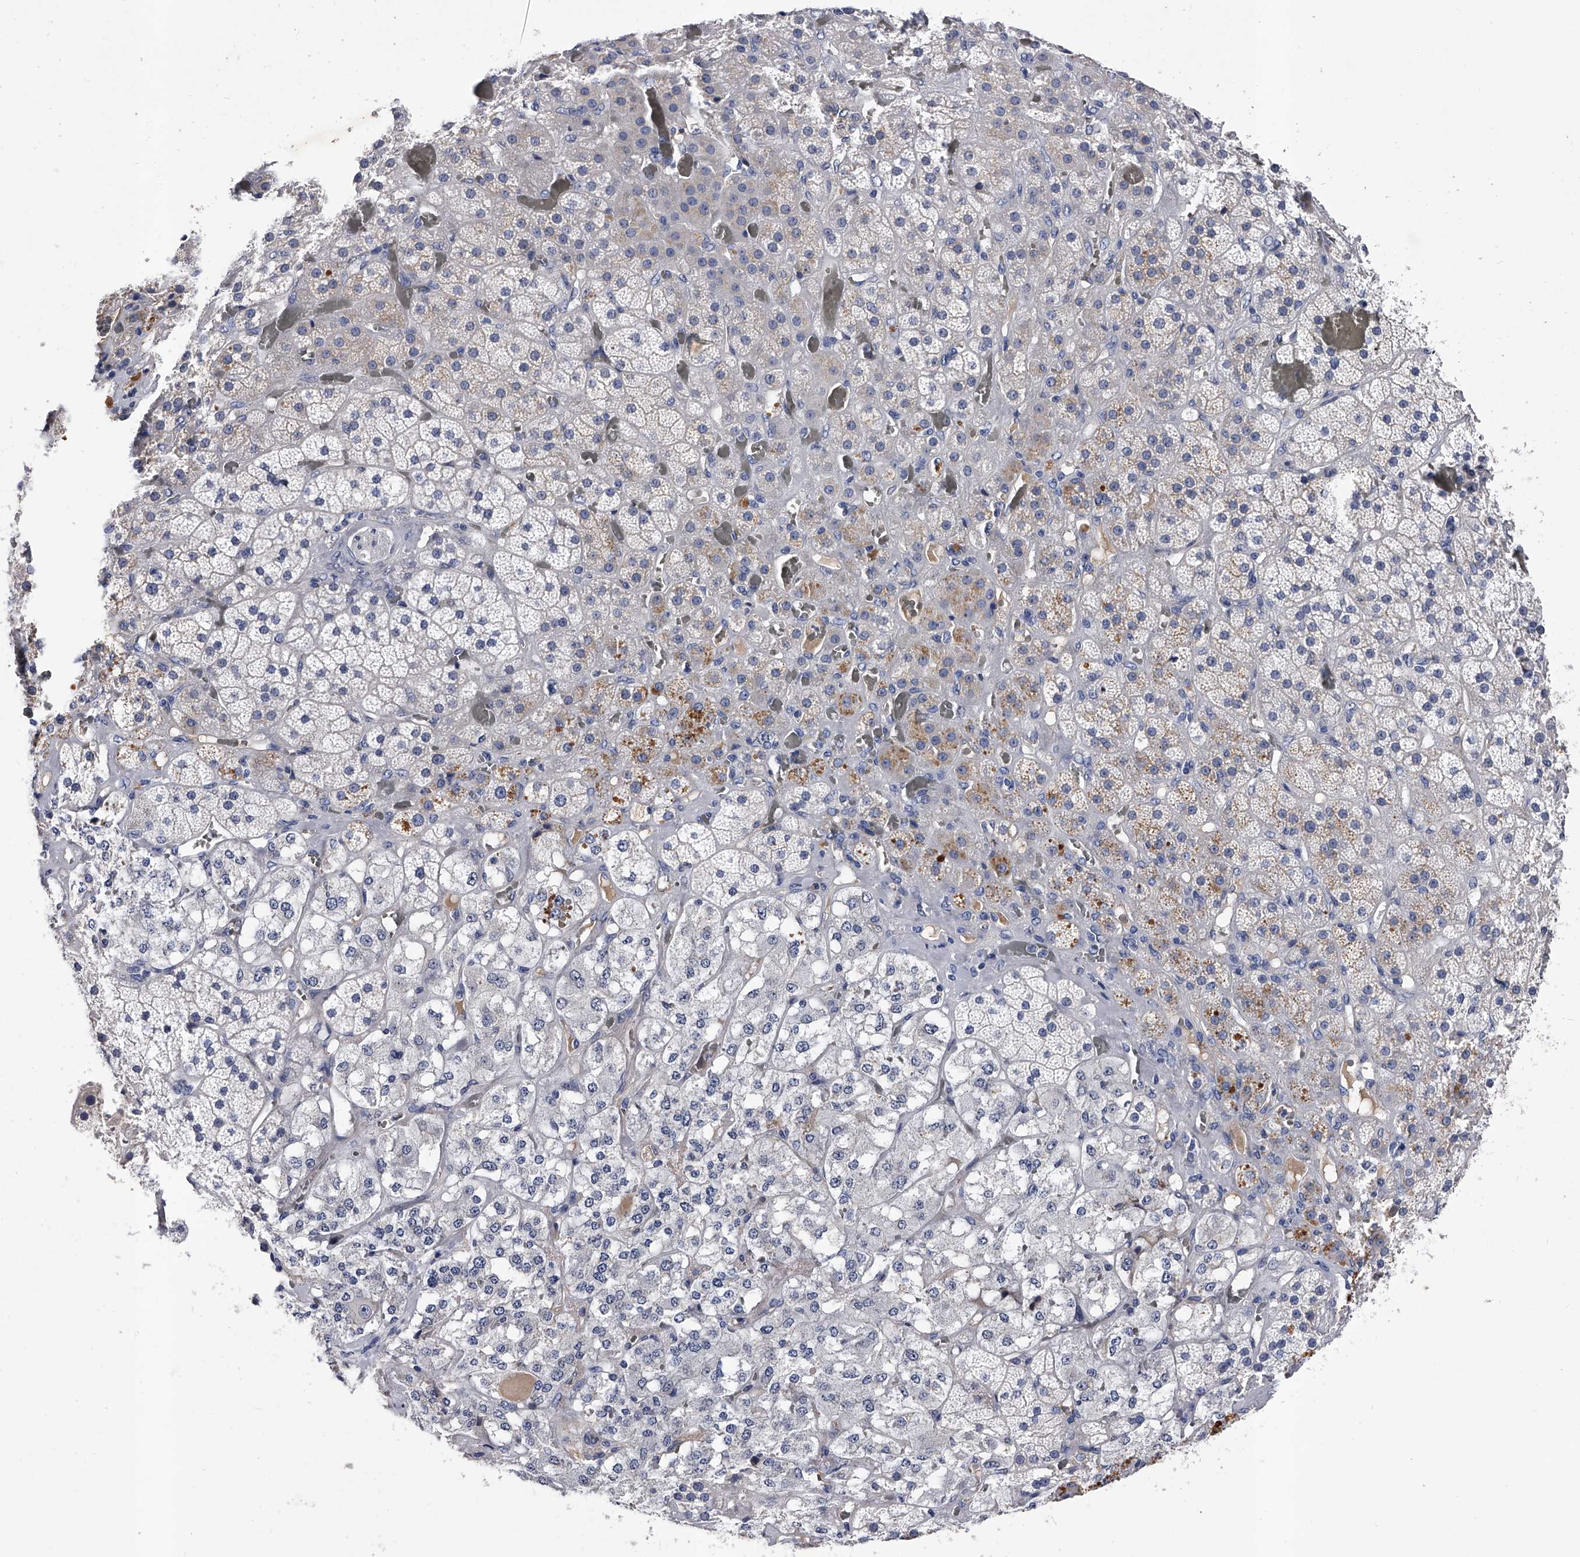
{"staining": {"intensity": "negative", "quantity": "none", "location": "none"}, "tissue": "adrenal gland", "cell_type": "Glandular cells", "image_type": "normal", "snomed": [{"axis": "morphology", "description": "Normal tissue, NOS"}, {"axis": "topography", "description": "Adrenal gland"}], "caption": "Photomicrograph shows no protein positivity in glandular cells of benign adrenal gland.", "gene": "EFCAB7", "patient": {"sex": "male", "age": 57}}